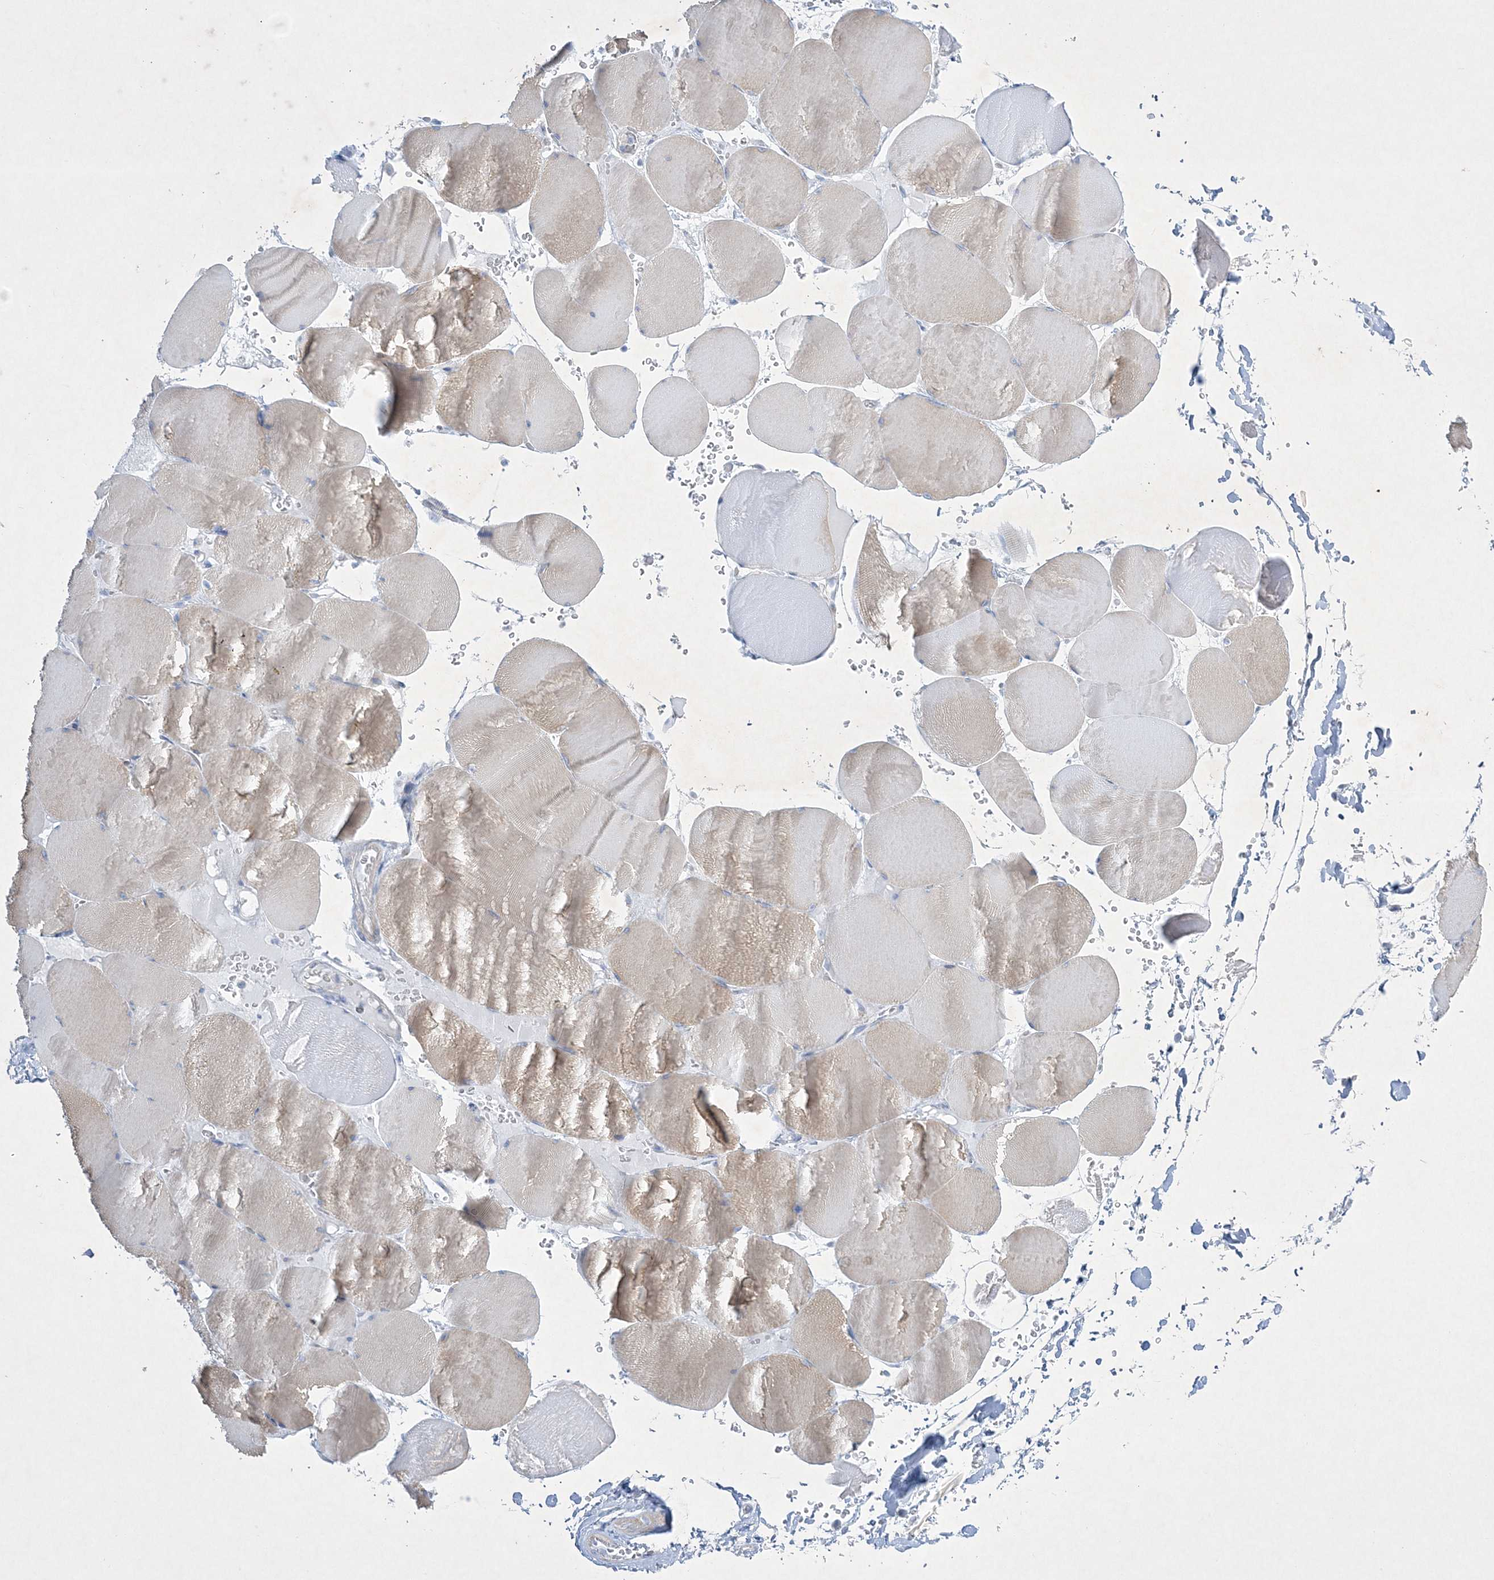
{"staining": {"intensity": "weak", "quantity": "25%-75%", "location": "cytoplasmic/membranous"}, "tissue": "skeletal muscle", "cell_type": "Myocytes", "image_type": "normal", "snomed": [{"axis": "morphology", "description": "Normal tissue, NOS"}, {"axis": "topography", "description": "Skeletal muscle"}, {"axis": "topography", "description": "Head-Neck"}], "caption": "A micrograph showing weak cytoplasmic/membranous positivity in about 25%-75% of myocytes in benign skeletal muscle, as visualized by brown immunohistochemical staining.", "gene": "FARSB", "patient": {"sex": "male", "age": 66}}